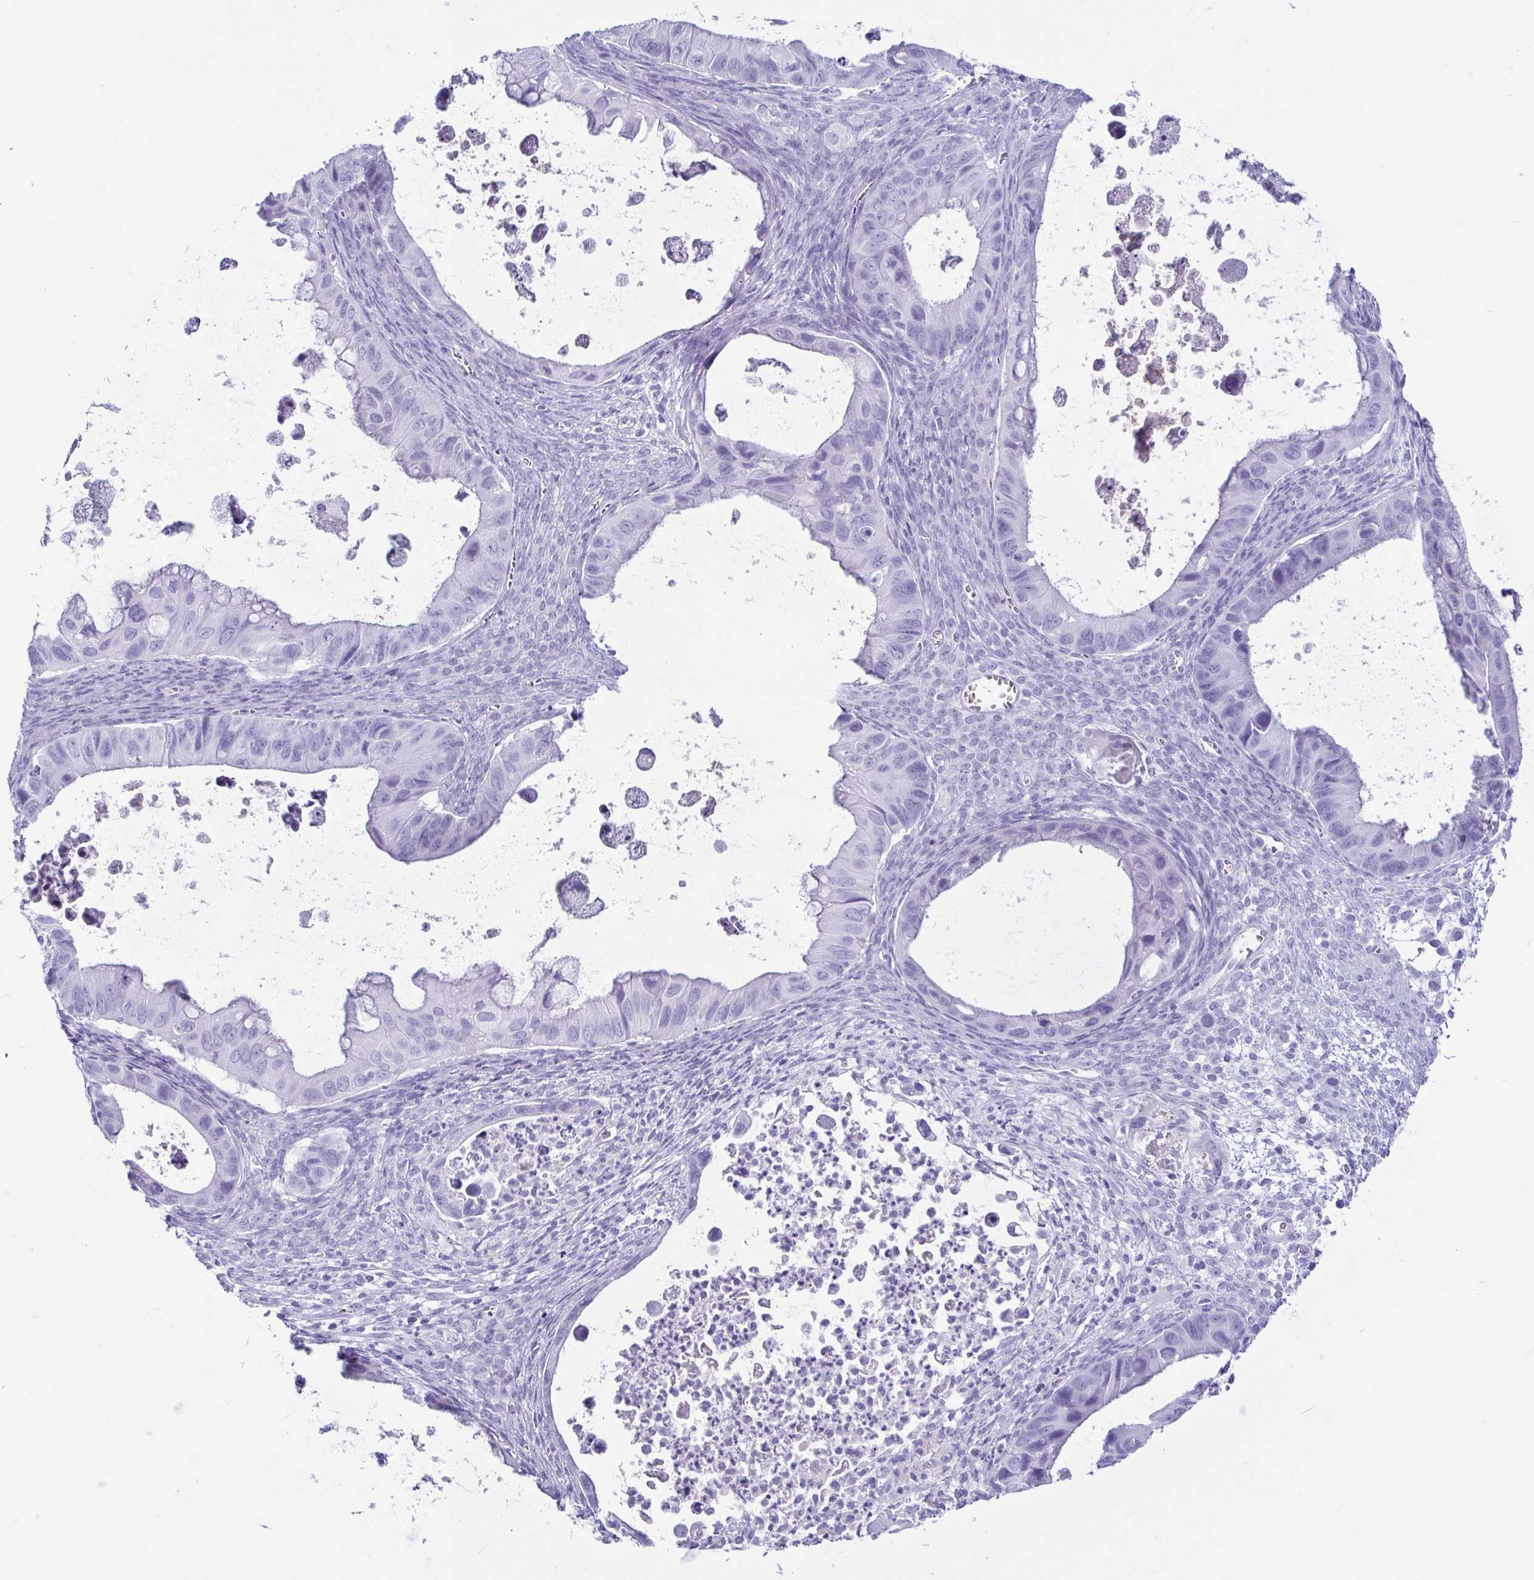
{"staining": {"intensity": "negative", "quantity": "none", "location": "none"}, "tissue": "ovarian cancer", "cell_type": "Tumor cells", "image_type": "cancer", "snomed": [{"axis": "morphology", "description": "Cystadenocarcinoma, mucinous, NOS"}, {"axis": "topography", "description": "Ovary"}], "caption": "This histopathology image is of mucinous cystadenocarcinoma (ovarian) stained with IHC to label a protein in brown with the nuclei are counter-stained blue. There is no expression in tumor cells.", "gene": "CD164L2", "patient": {"sex": "female", "age": 64}}